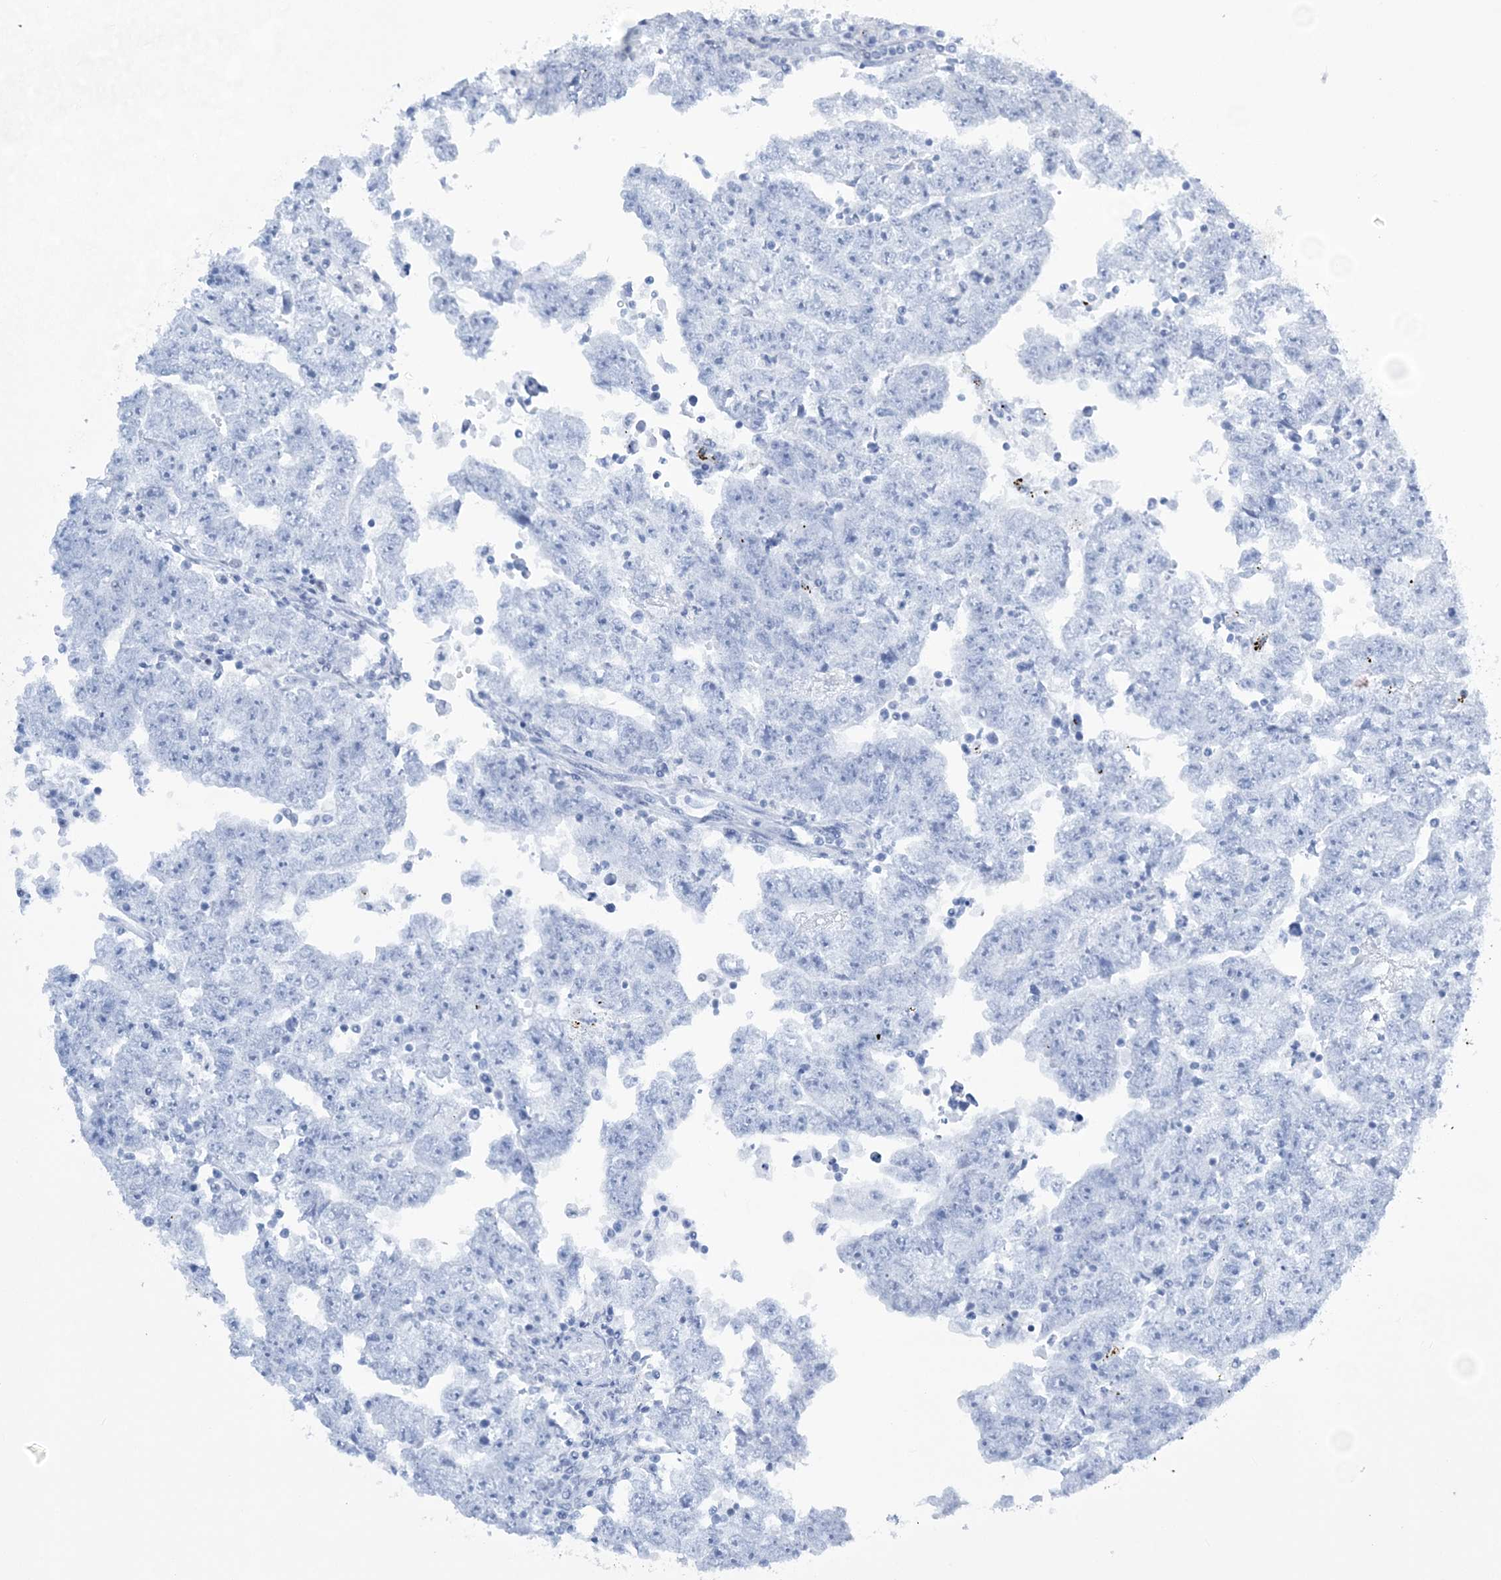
{"staining": {"intensity": "negative", "quantity": "none", "location": "none"}, "tissue": "testis cancer", "cell_type": "Tumor cells", "image_type": "cancer", "snomed": [{"axis": "morphology", "description": "Carcinoma, Embryonal, NOS"}, {"axis": "topography", "description": "Testis"}], "caption": "An immunohistochemistry histopathology image of testis cancer is shown. There is no staining in tumor cells of testis cancer.", "gene": "ZBTB7A", "patient": {"sex": "male", "age": 25}}